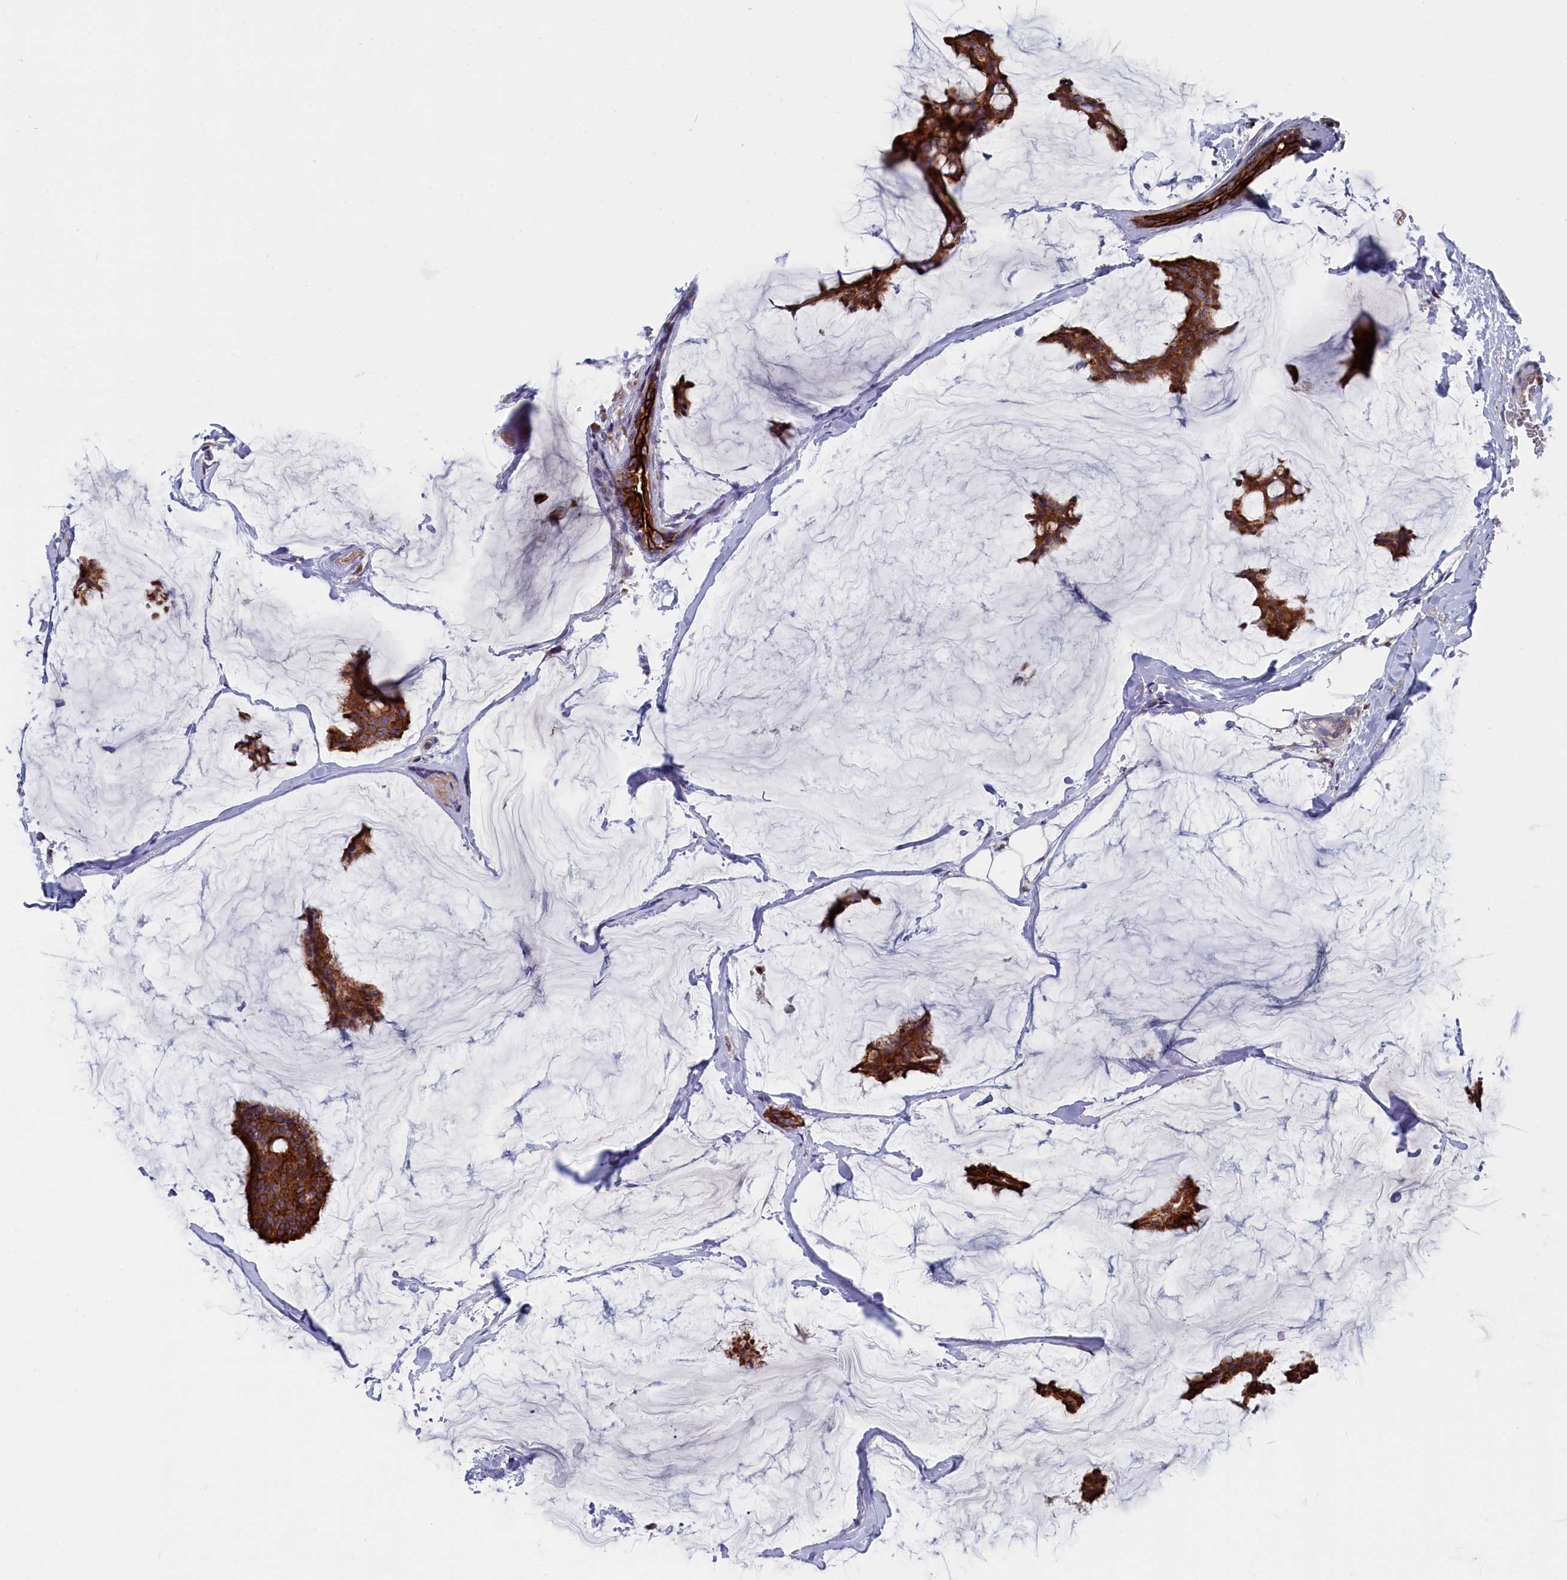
{"staining": {"intensity": "moderate", "quantity": ">75%", "location": "cytoplasmic/membranous"}, "tissue": "breast cancer", "cell_type": "Tumor cells", "image_type": "cancer", "snomed": [{"axis": "morphology", "description": "Duct carcinoma"}, {"axis": "topography", "description": "Breast"}], "caption": "Immunohistochemistry (IHC) image of neoplastic tissue: human breast invasive ductal carcinoma stained using immunohistochemistry shows medium levels of moderate protein expression localized specifically in the cytoplasmic/membranous of tumor cells, appearing as a cytoplasmic/membranous brown color.", "gene": "NUDT7", "patient": {"sex": "female", "age": 93}}